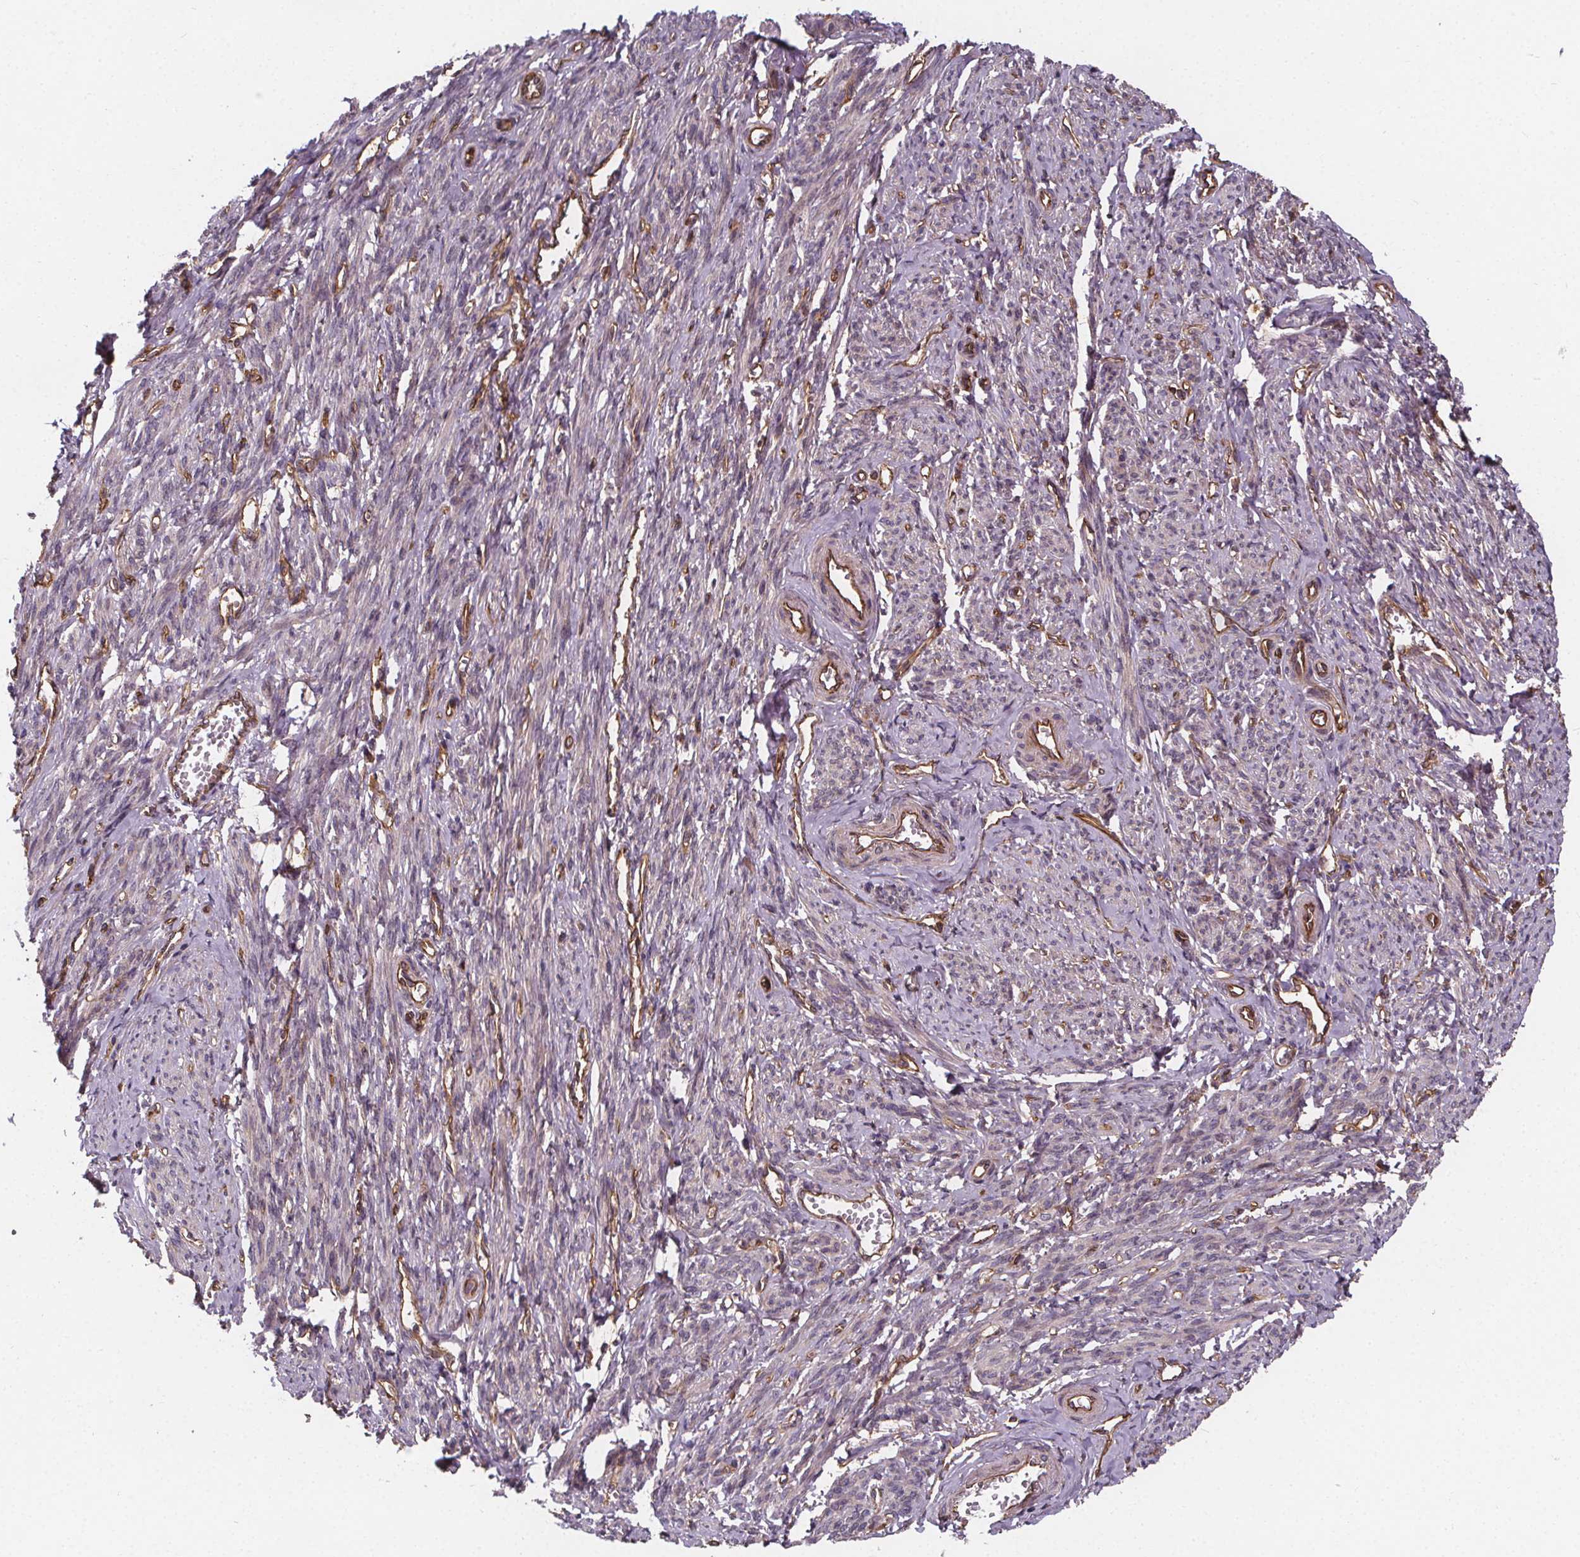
{"staining": {"intensity": "weak", "quantity": "25%-75%", "location": "cytoplasmic/membranous"}, "tissue": "smooth muscle", "cell_type": "Smooth muscle cells", "image_type": "normal", "snomed": [{"axis": "morphology", "description": "Normal tissue, NOS"}, {"axis": "topography", "description": "Smooth muscle"}], "caption": "Brown immunohistochemical staining in unremarkable smooth muscle displays weak cytoplasmic/membranous positivity in approximately 25%-75% of smooth muscle cells. (Brightfield microscopy of DAB IHC at high magnification).", "gene": "CLINT1", "patient": {"sex": "female", "age": 65}}